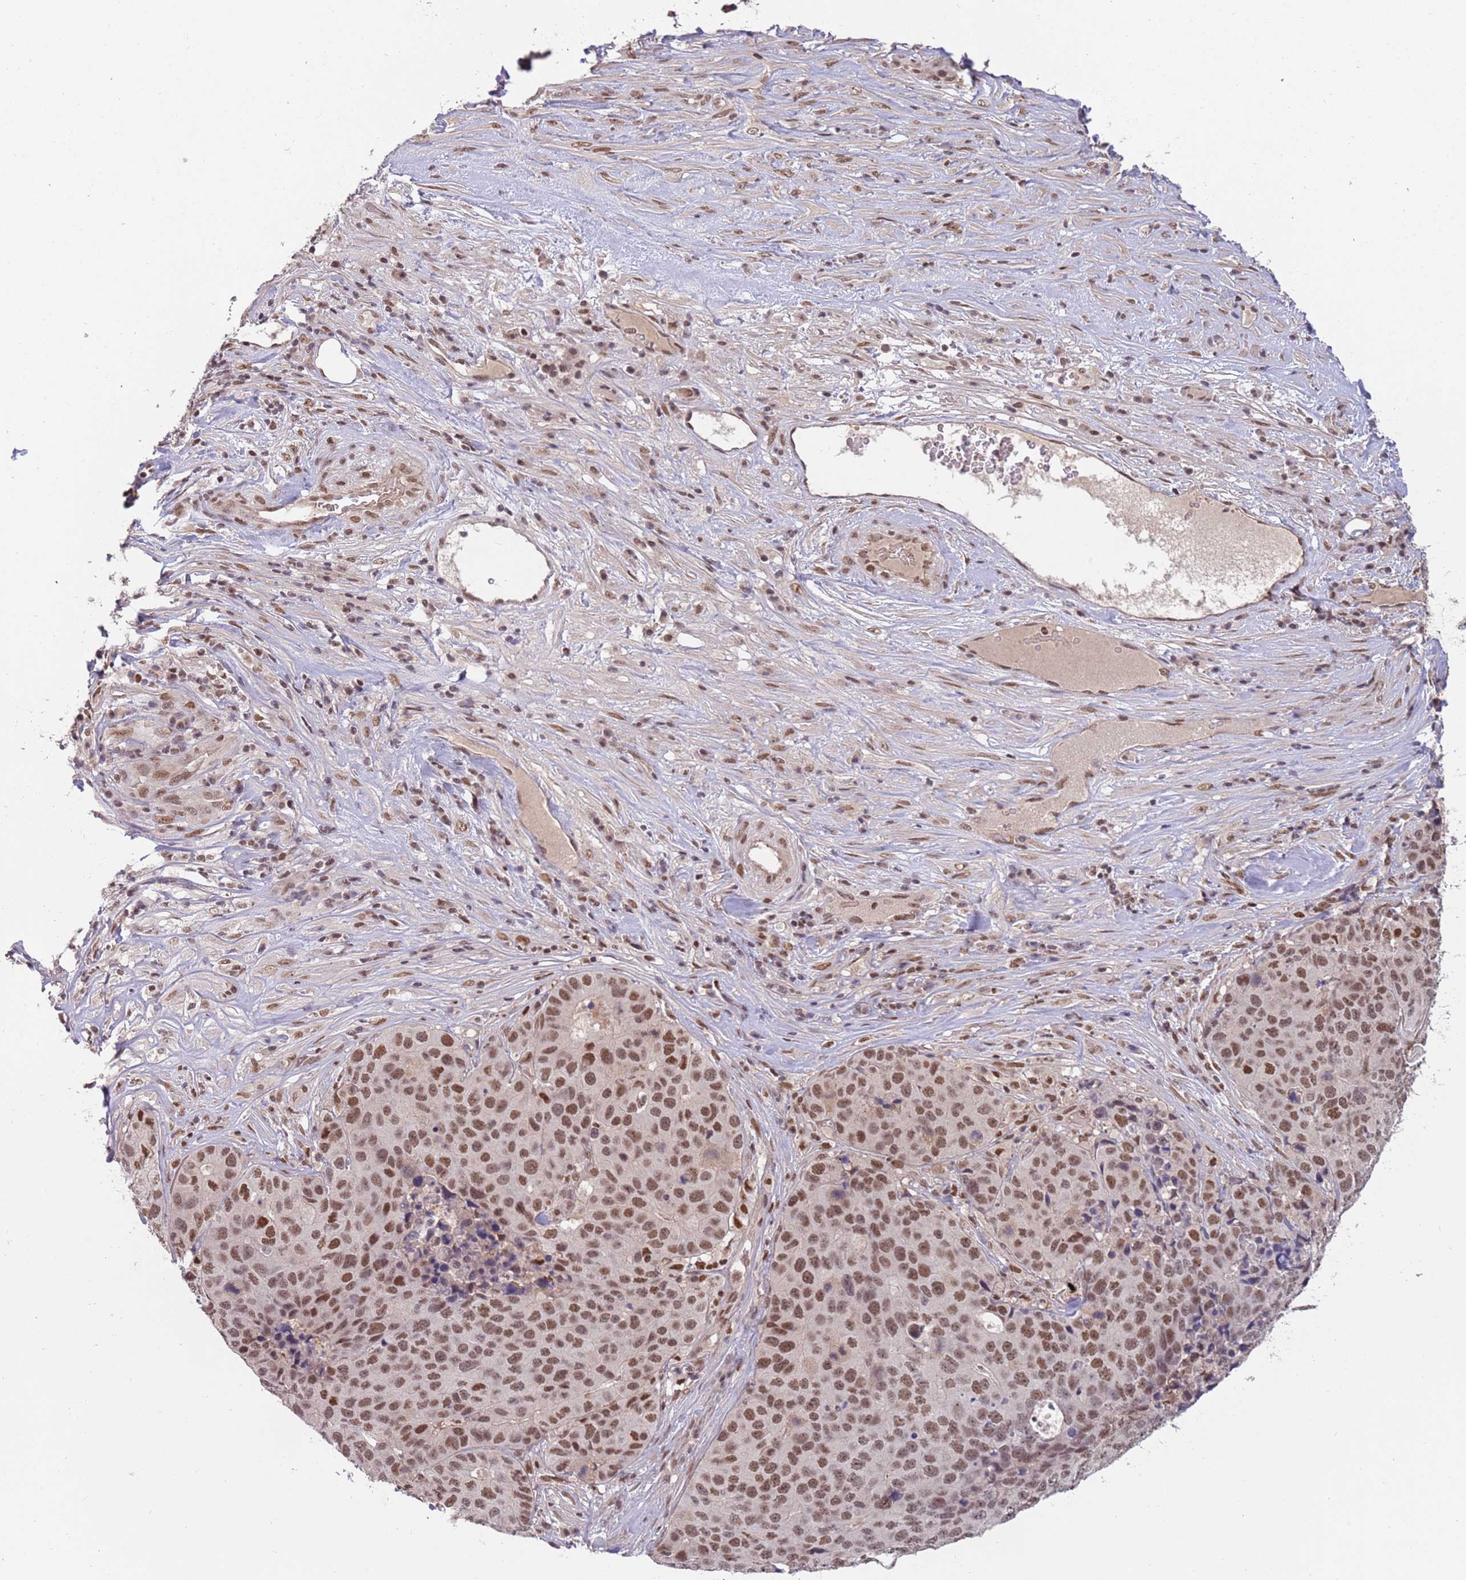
{"staining": {"intensity": "moderate", "quantity": ">75%", "location": "nuclear"}, "tissue": "stomach cancer", "cell_type": "Tumor cells", "image_type": "cancer", "snomed": [{"axis": "morphology", "description": "Adenocarcinoma, NOS"}, {"axis": "topography", "description": "Stomach"}], "caption": "Tumor cells display medium levels of moderate nuclear staining in approximately >75% of cells in stomach cancer. (Stains: DAB (3,3'-diaminobenzidine) in brown, nuclei in blue, Microscopy: brightfield microscopy at high magnification).", "gene": "ZBTB7A", "patient": {"sex": "male", "age": 71}}